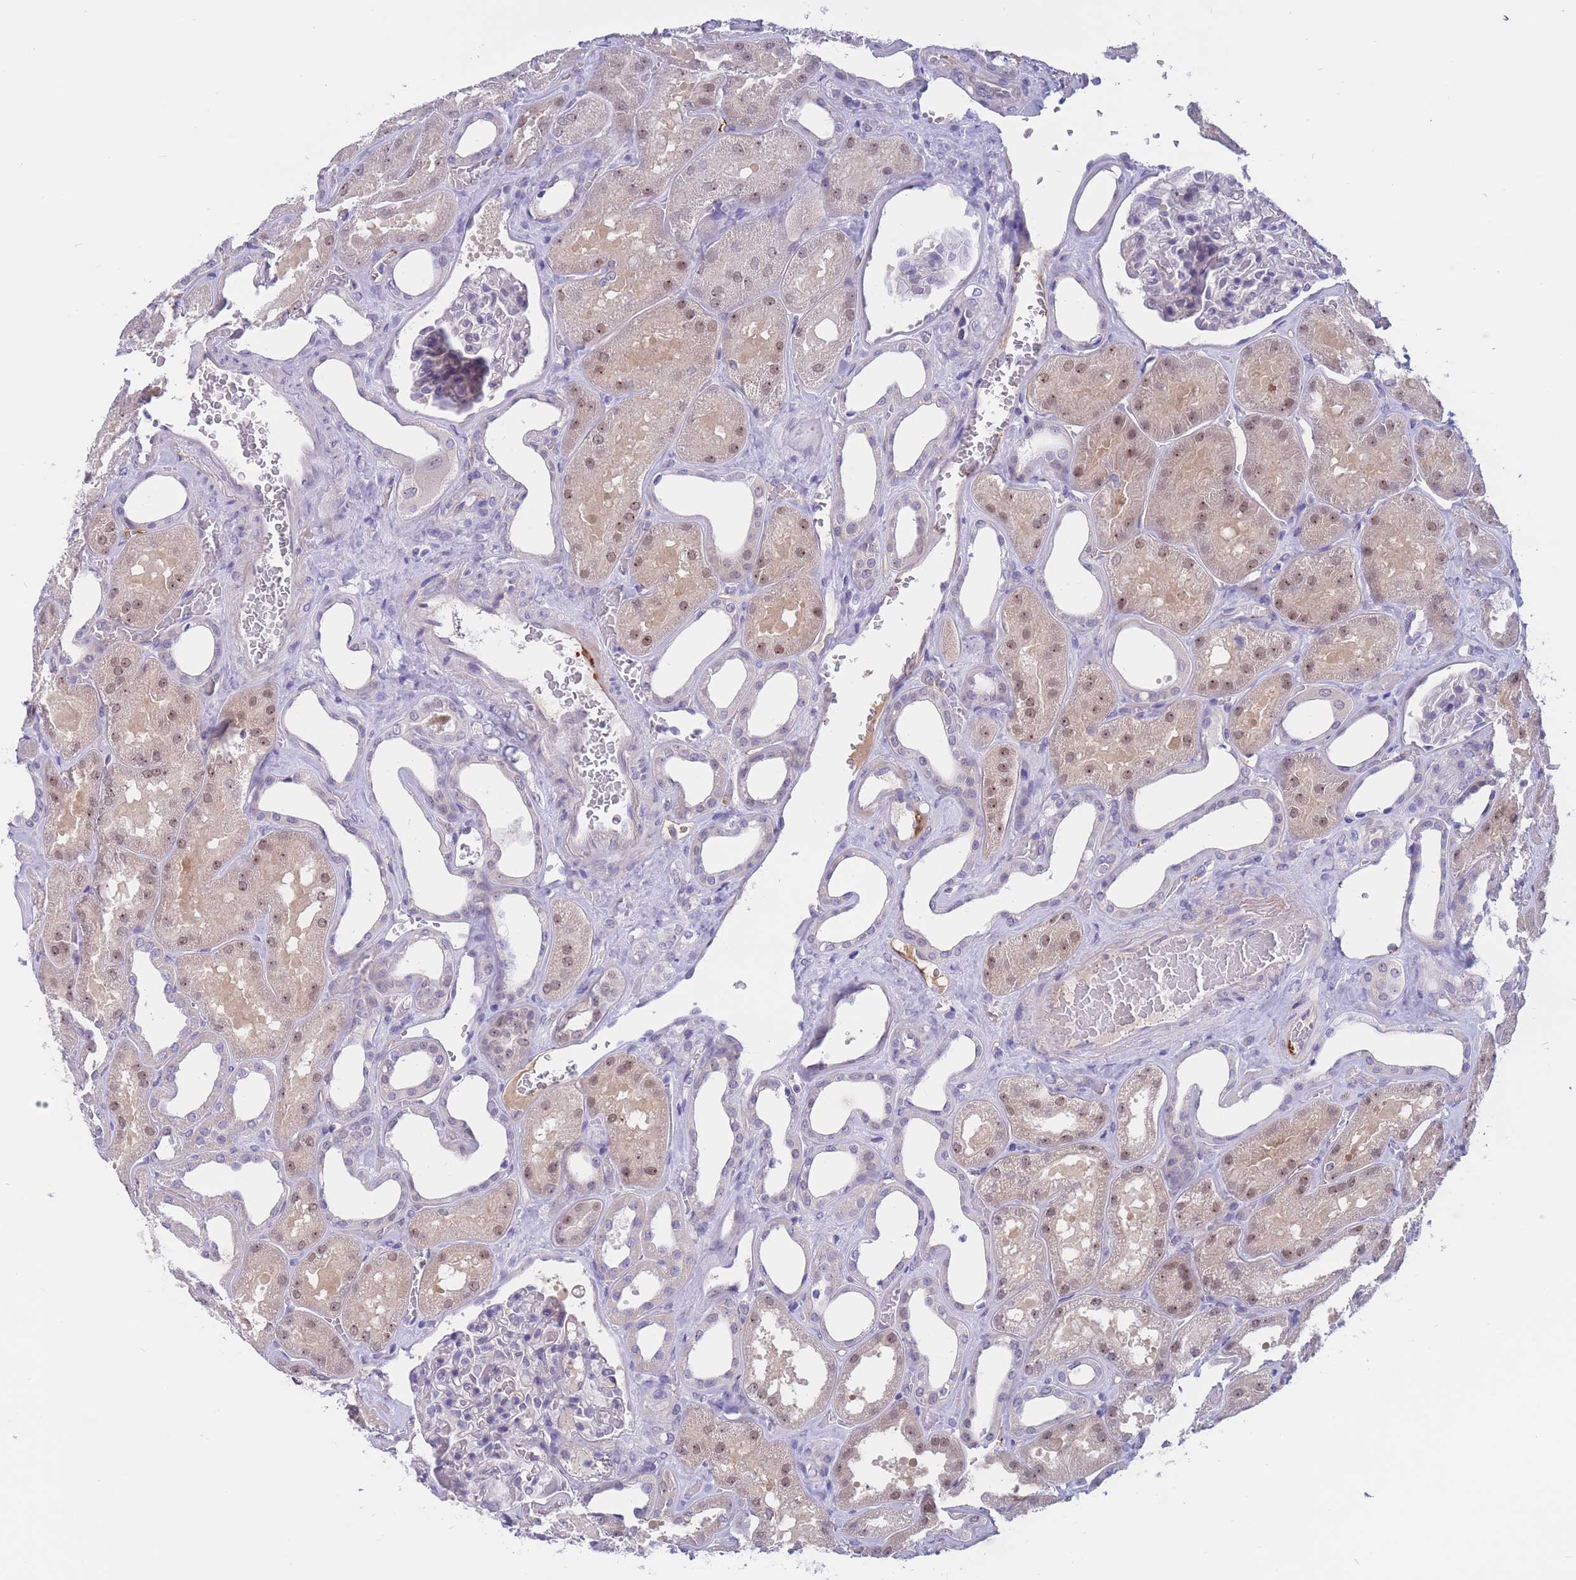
{"staining": {"intensity": "negative", "quantity": "none", "location": "none"}, "tissue": "kidney", "cell_type": "Cells in glomeruli", "image_type": "normal", "snomed": [{"axis": "morphology", "description": "Normal tissue, NOS"}, {"axis": "morphology", "description": "Adenocarcinoma, NOS"}, {"axis": "topography", "description": "Kidney"}], "caption": "An immunohistochemistry image of normal kidney is shown. There is no staining in cells in glomeruli of kidney.", "gene": "BOP1", "patient": {"sex": "female", "age": 68}}